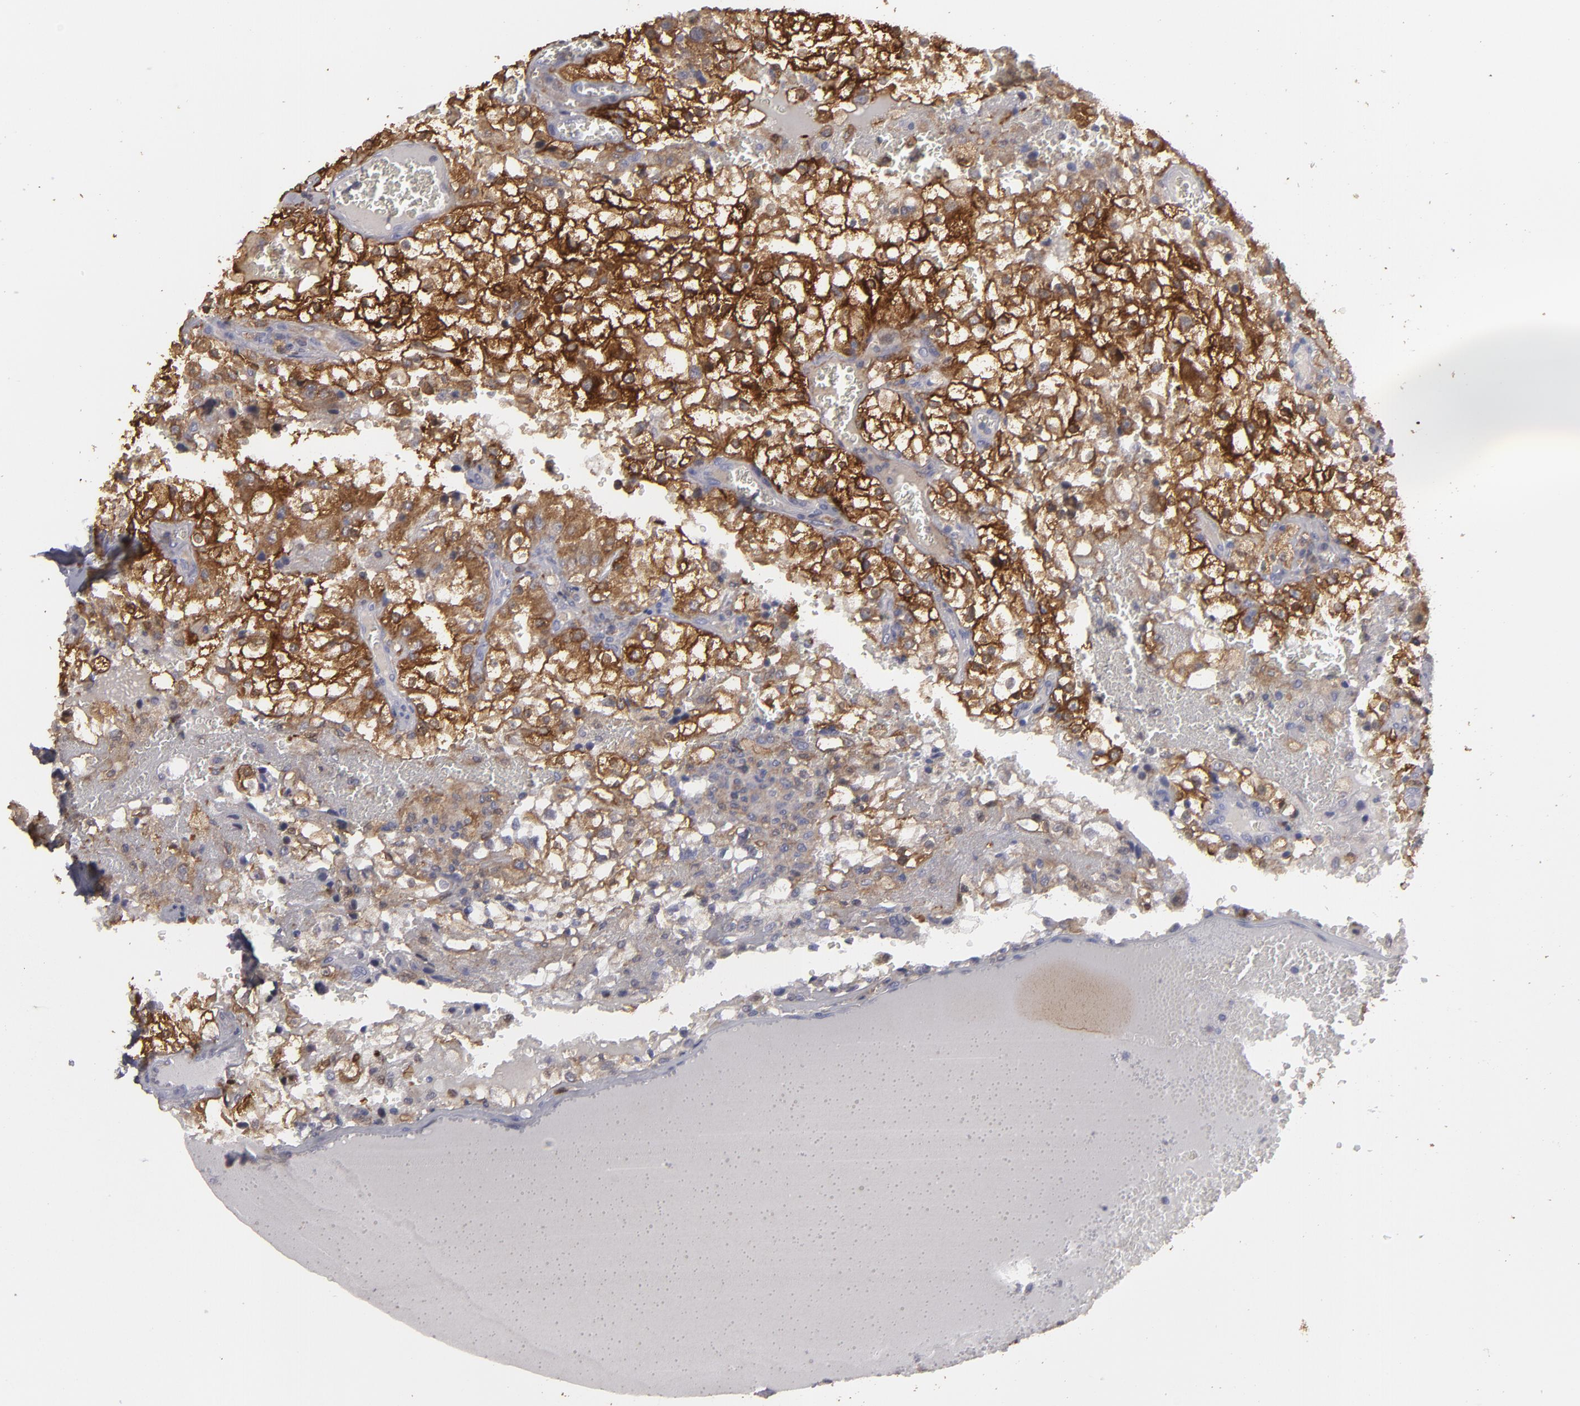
{"staining": {"intensity": "strong", "quantity": ">75%", "location": "cytoplasmic/membranous"}, "tissue": "renal cancer", "cell_type": "Tumor cells", "image_type": "cancer", "snomed": [{"axis": "morphology", "description": "Adenocarcinoma, NOS"}, {"axis": "topography", "description": "Kidney"}], "caption": "A brown stain shows strong cytoplasmic/membranous expression of a protein in renal adenocarcinoma tumor cells.", "gene": "SEMA3G", "patient": {"sex": "female", "age": 74}}